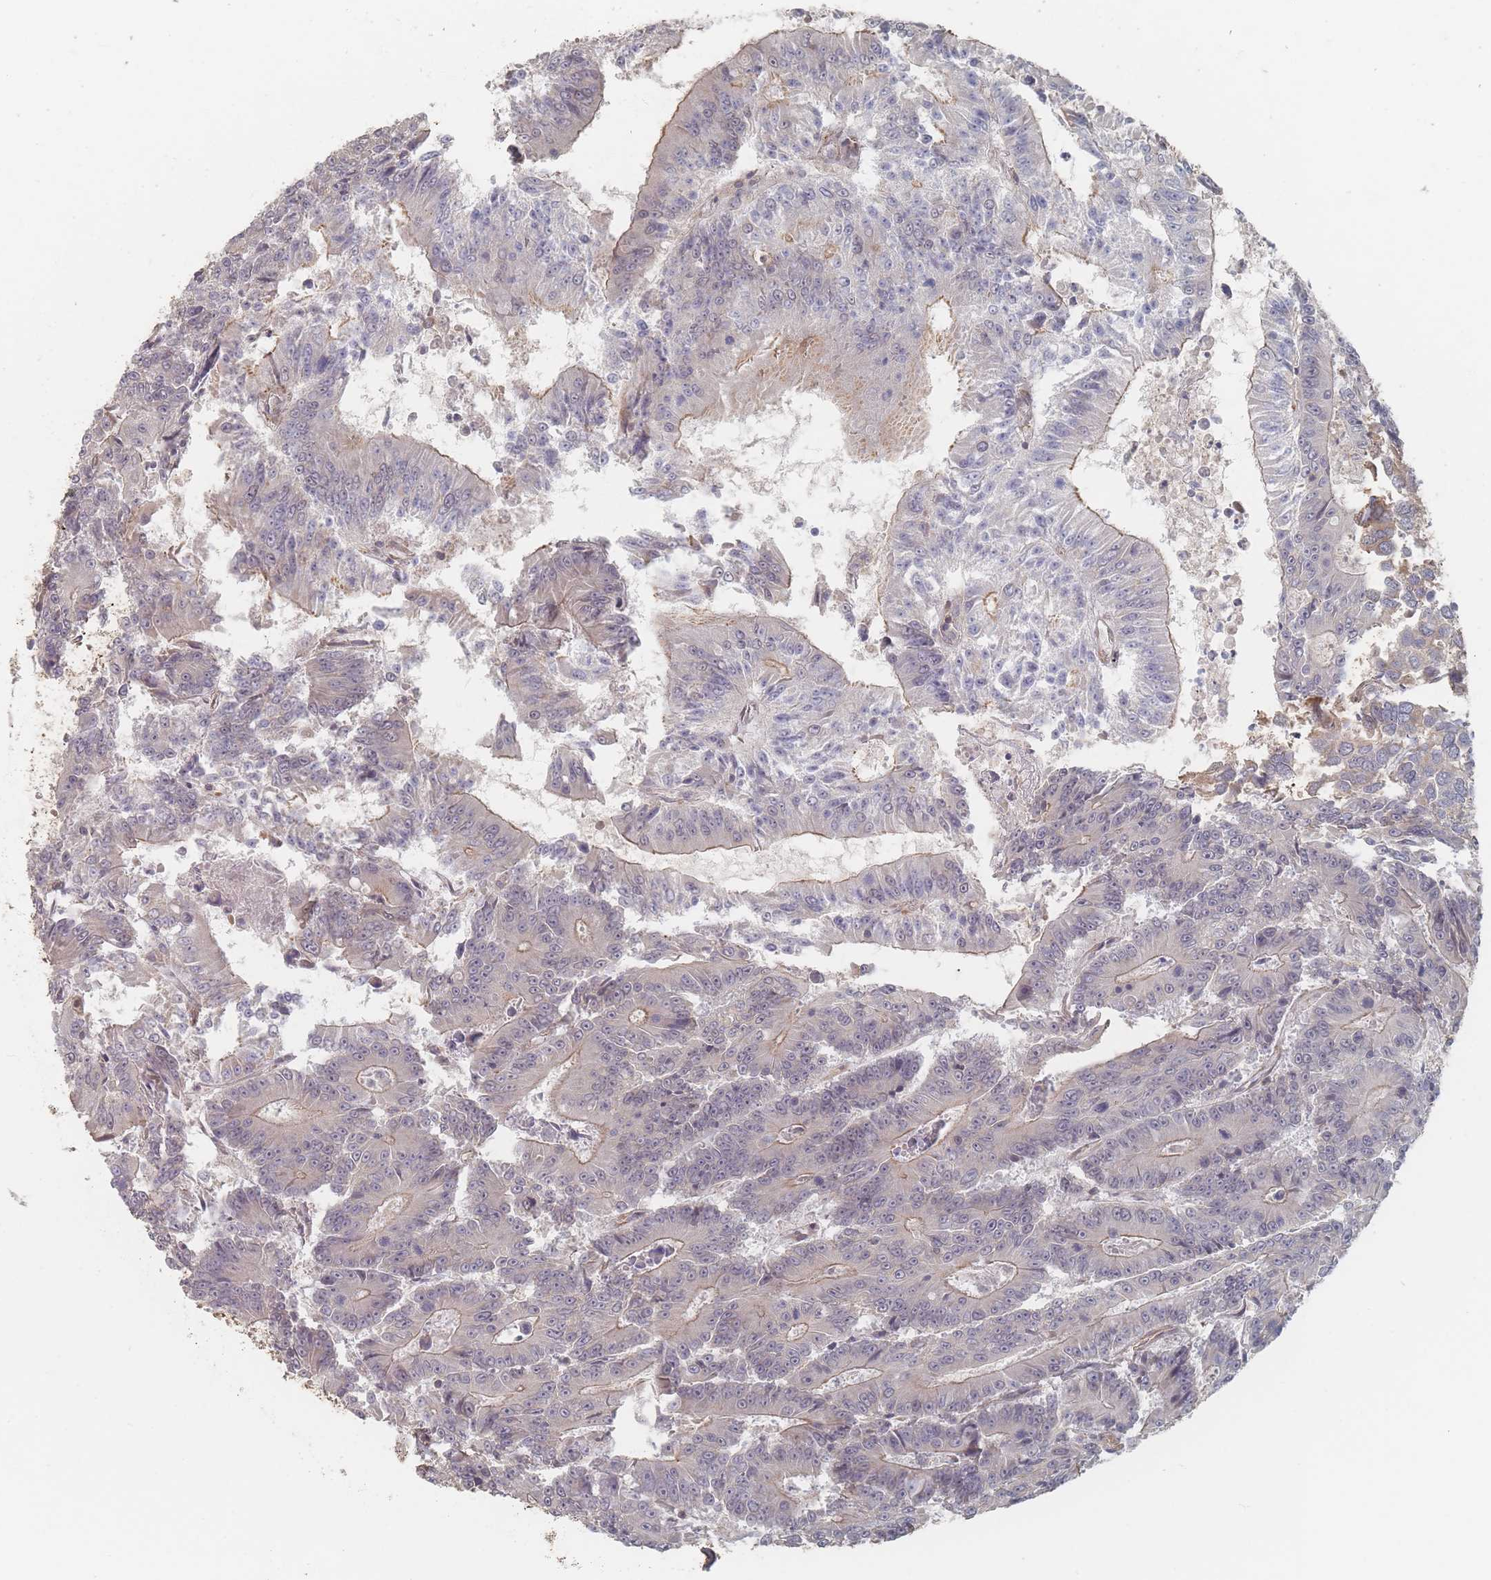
{"staining": {"intensity": "weak", "quantity": "25%-75%", "location": "cytoplasmic/membranous"}, "tissue": "colorectal cancer", "cell_type": "Tumor cells", "image_type": "cancer", "snomed": [{"axis": "morphology", "description": "Adenocarcinoma, NOS"}, {"axis": "topography", "description": "Colon"}], "caption": "About 25%-75% of tumor cells in colorectal cancer (adenocarcinoma) display weak cytoplasmic/membranous protein positivity as visualized by brown immunohistochemical staining.", "gene": "GLE1", "patient": {"sex": "male", "age": 83}}